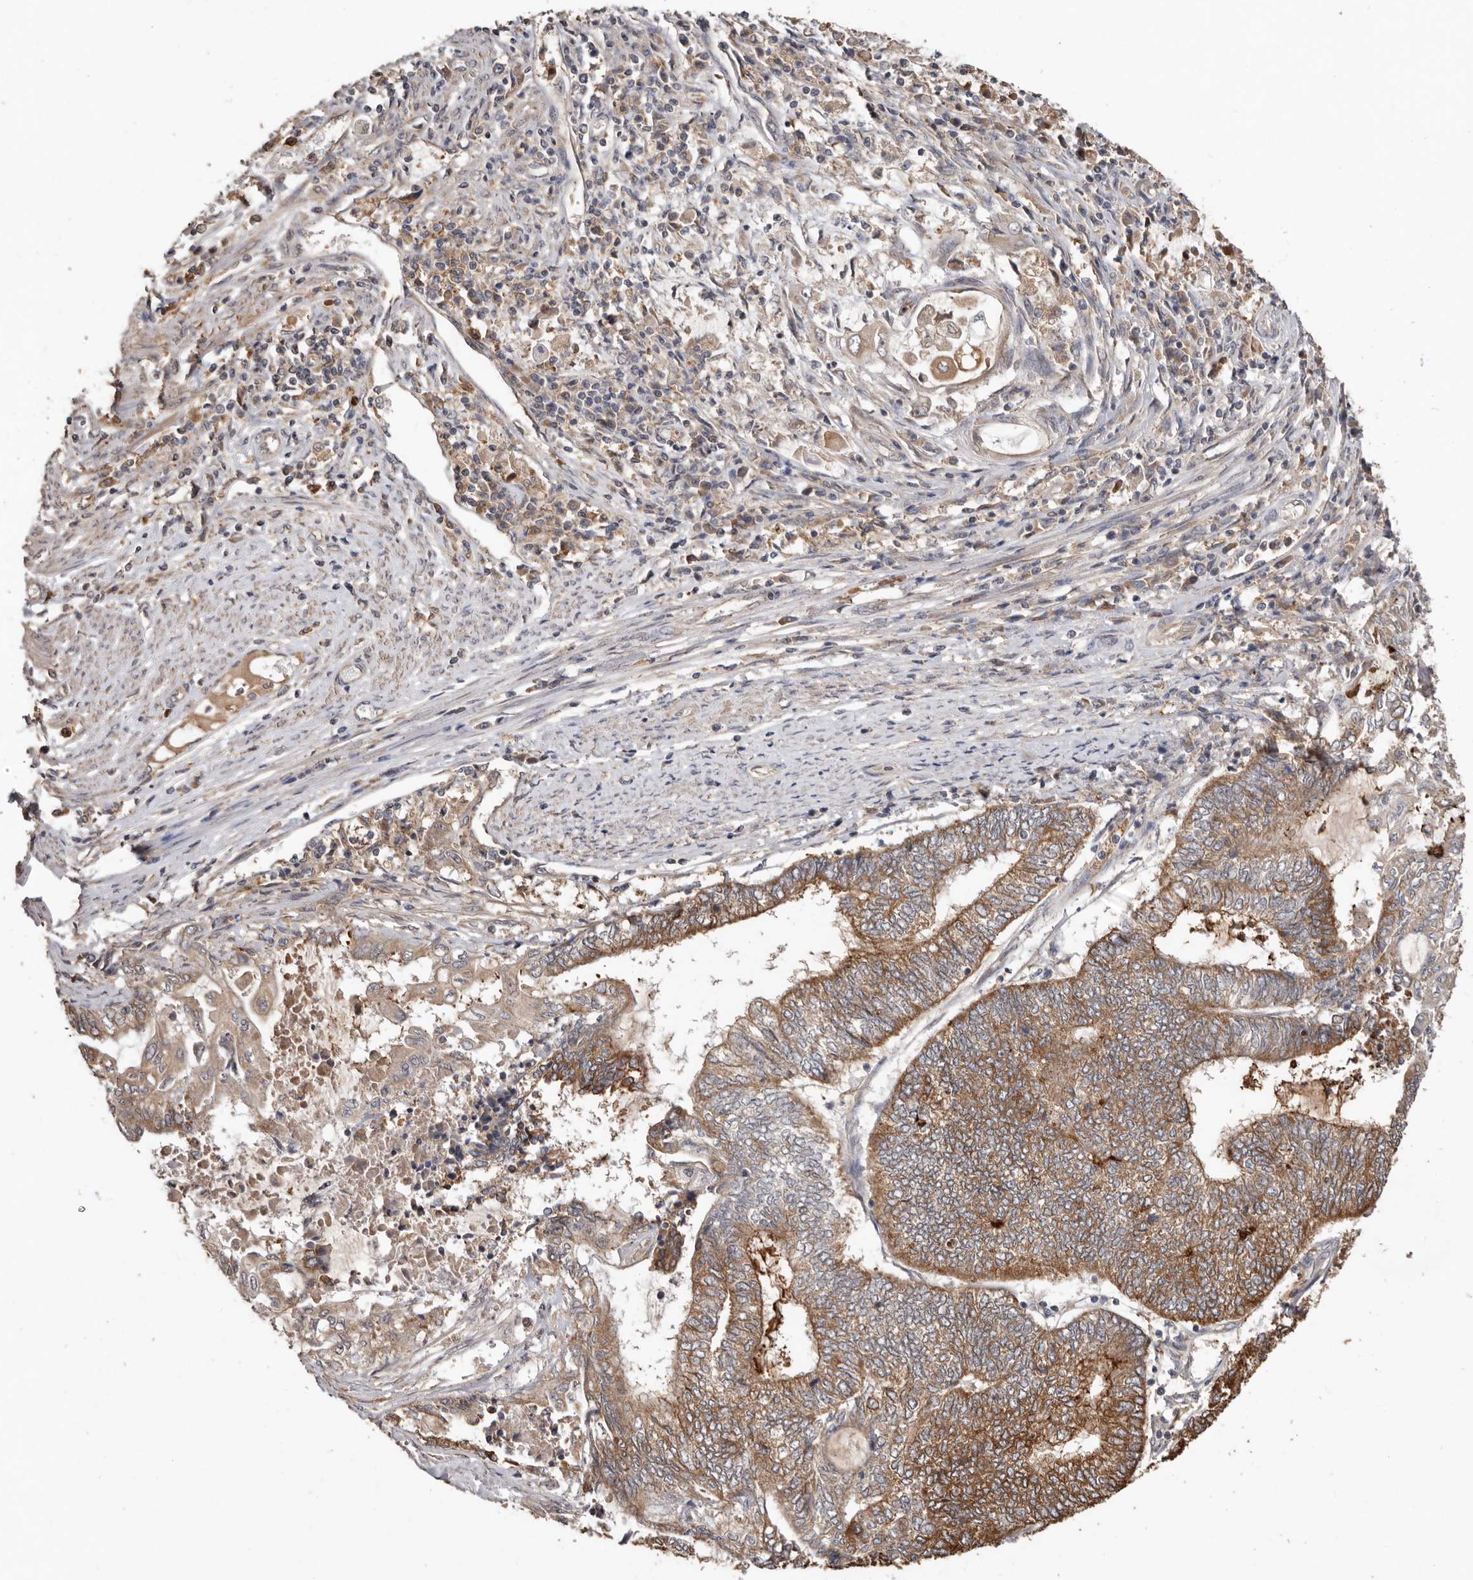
{"staining": {"intensity": "moderate", "quantity": ">75%", "location": "cytoplasmic/membranous"}, "tissue": "endometrial cancer", "cell_type": "Tumor cells", "image_type": "cancer", "snomed": [{"axis": "morphology", "description": "Adenocarcinoma, NOS"}, {"axis": "topography", "description": "Uterus"}, {"axis": "topography", "description": "Endometrium"}], "caption": "About >75% of tumor cells in human endometrial cancer display moderate cytoplasmic/membranous protein expression as visualized by brown immunohistochemical staining.", "gene": "RSPO2", "patient": {"sex": "female", "age": 70}}